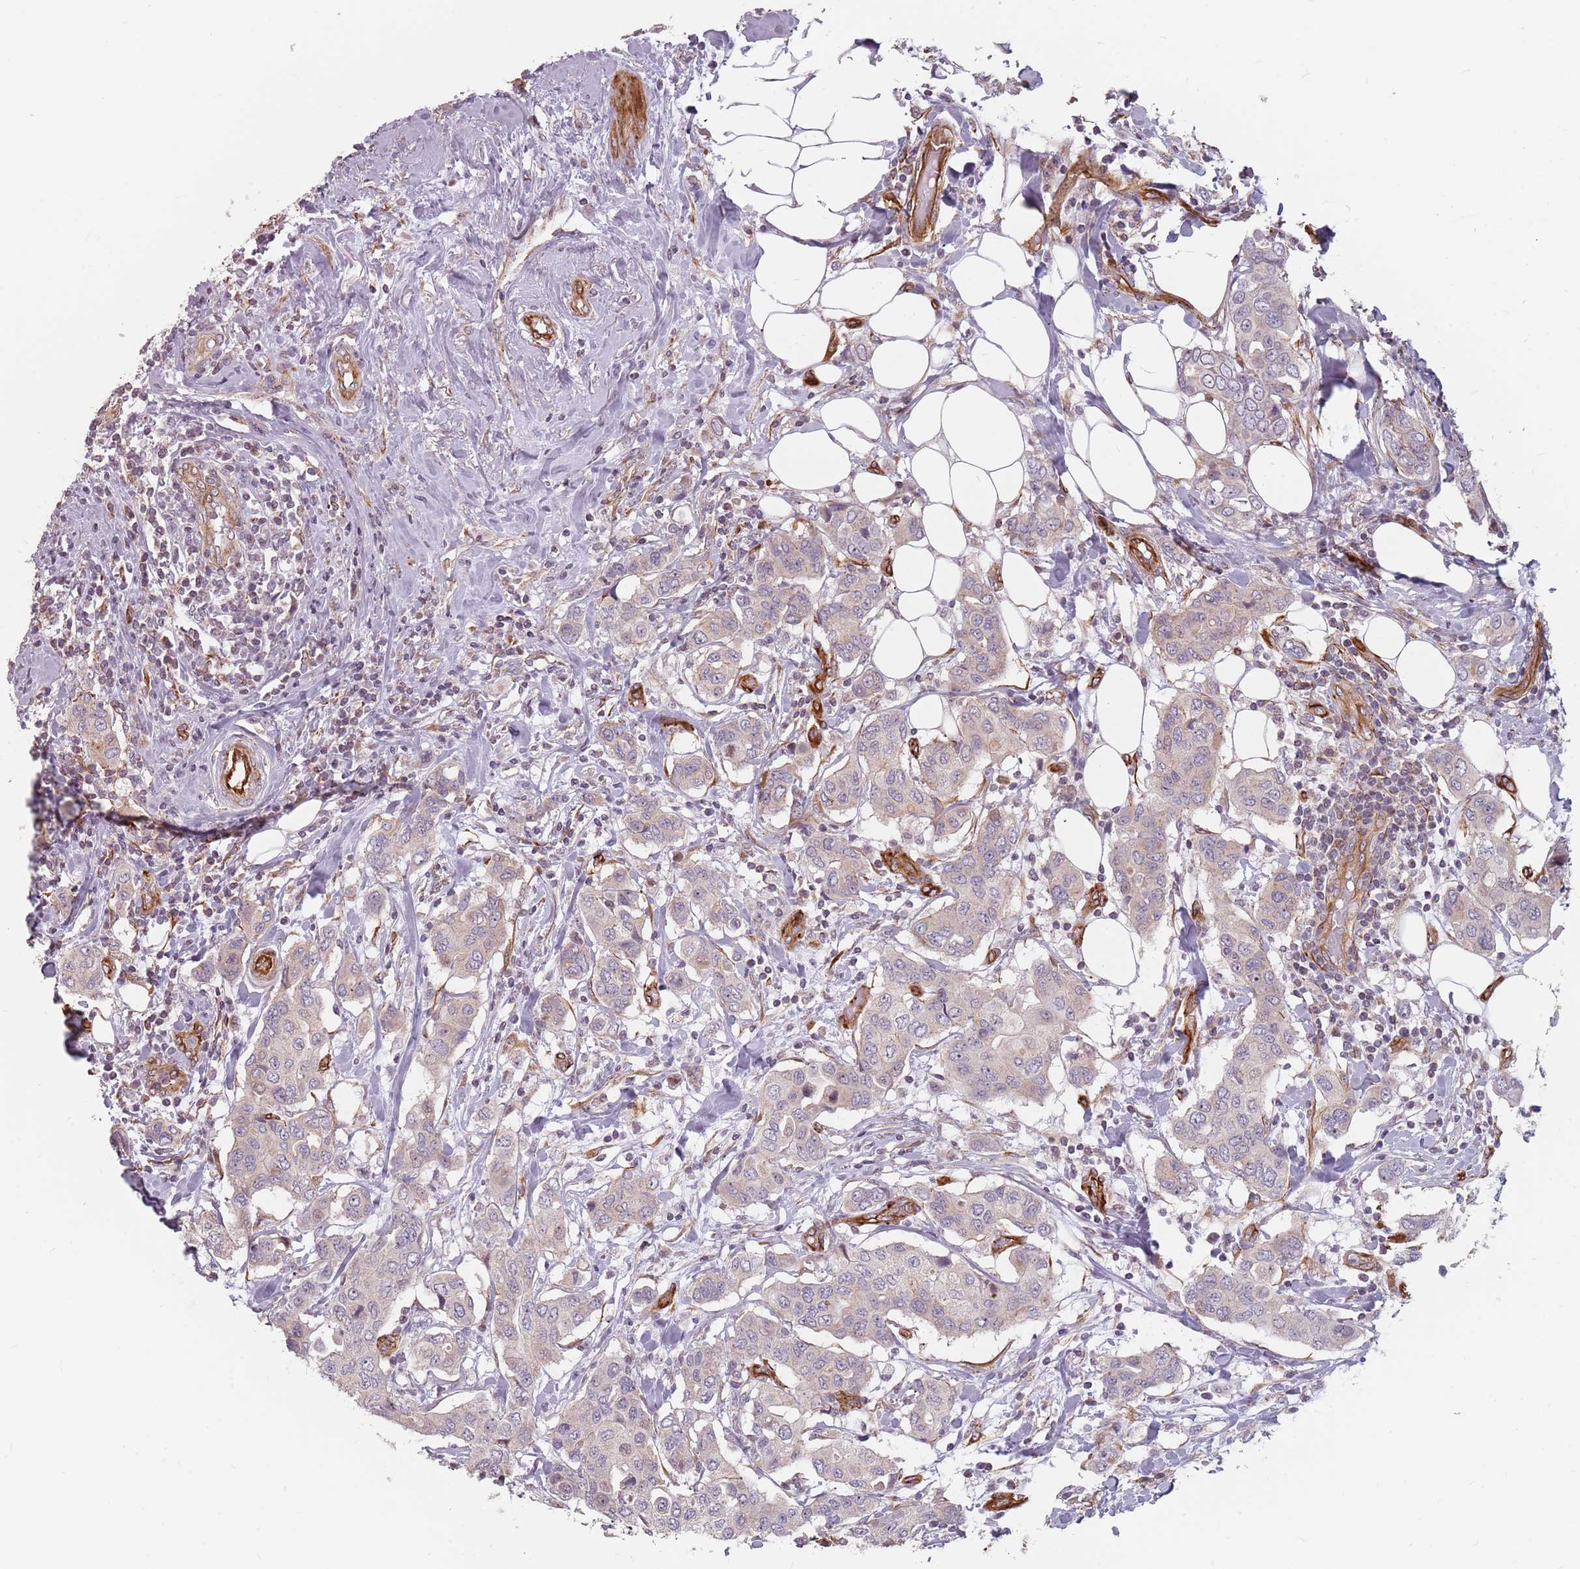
{"staining": {"intensity": "weak", "quantity": "<25%", "location": "cytoplasmic/membranous"}, "tissue": "breast cancer", "cell_type": "Tumor cells", "image_type": "cancer", "snomed": [{"axis": "morphology", "description": "Lobular carcinoma"}, {"axis": "topography", "description": "Breast"}], "caption": "A photomicrograph of human breast cancer (lobular carcinoma) is negative for staining in tumor cells.", "gene": "GAS2L3", "patient": {"sex": "female", "age": 51}}